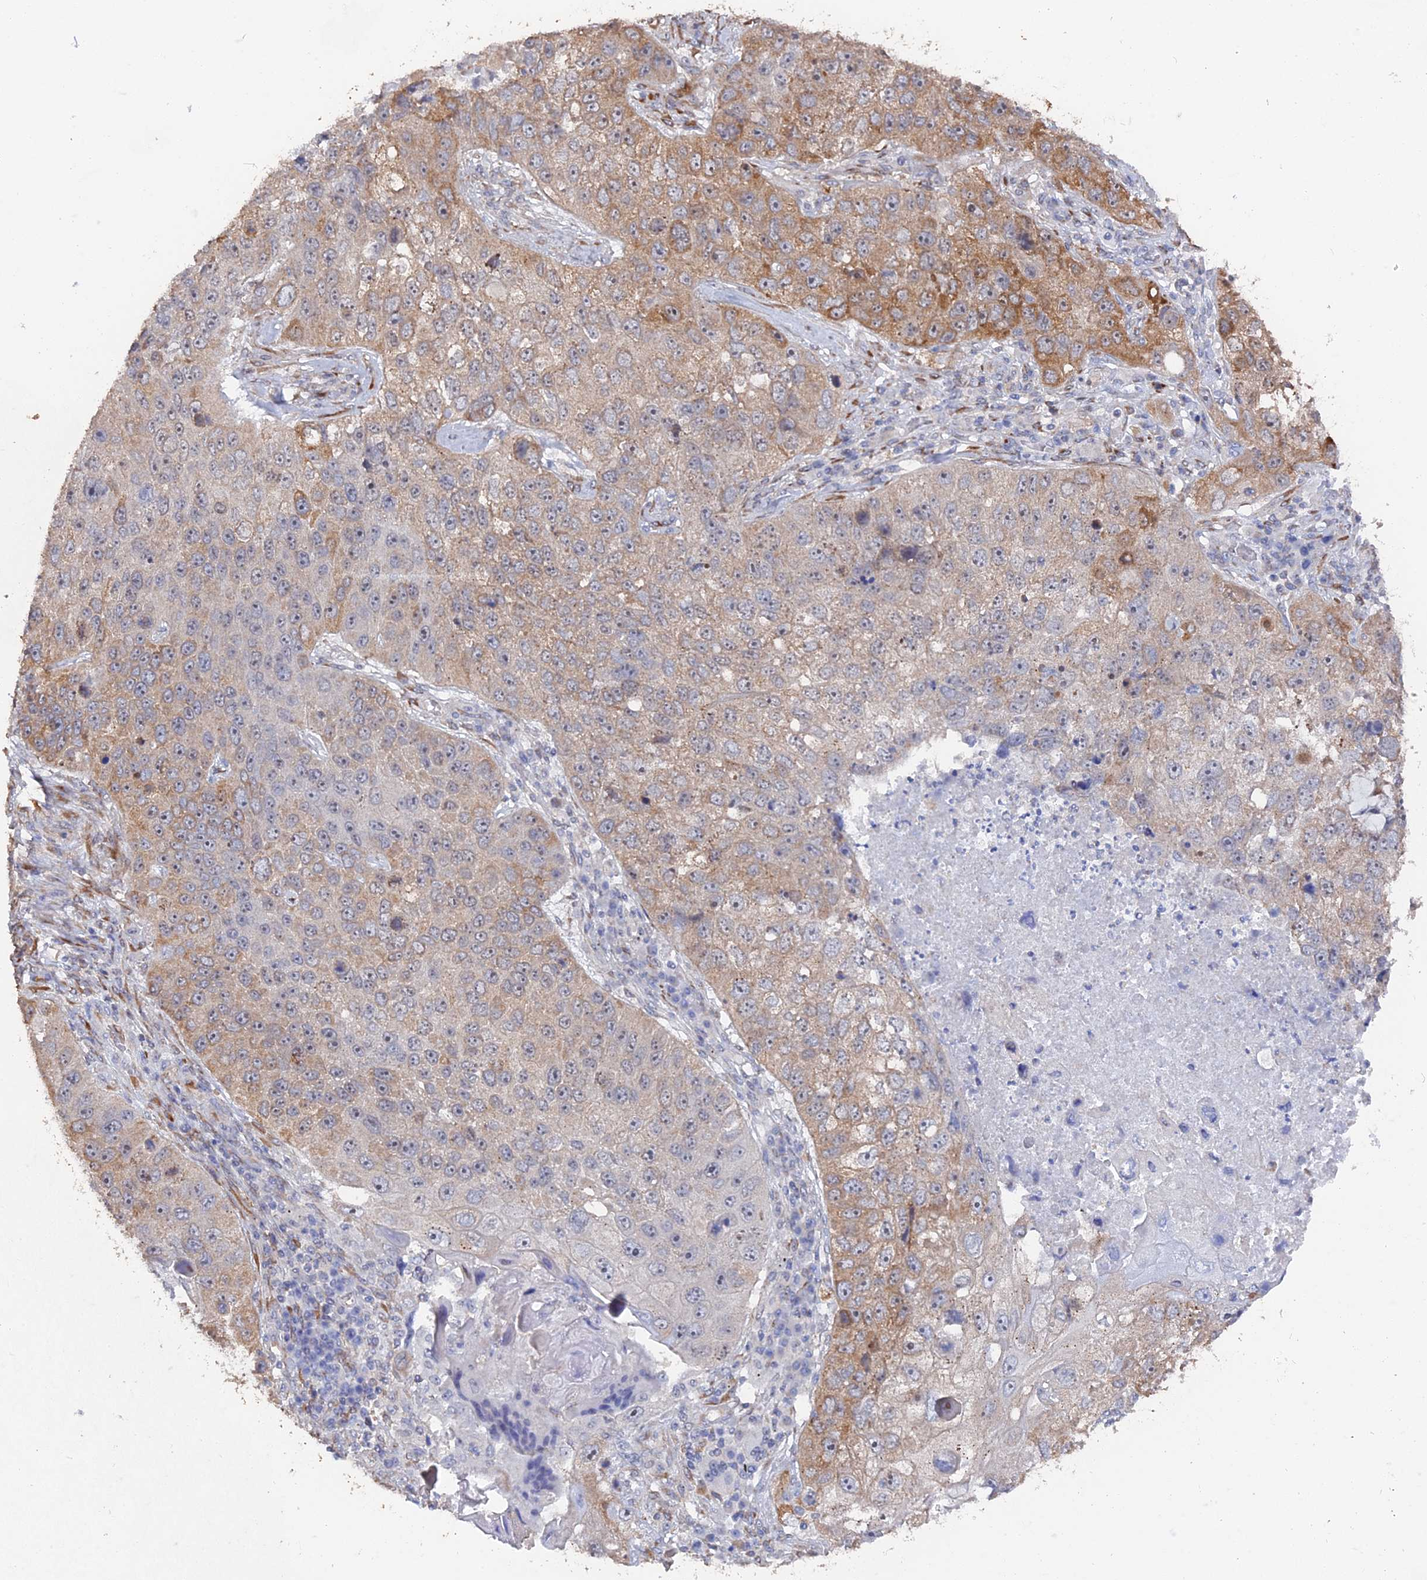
{"staining": {"intensity": "moderate", "quantity": "25%-75%", "location": "cytoplasmic/membranous"}, "tissue": "lung cancer", "cell_type": "Tumor cells", "image_type": "cancer", "snomed": [{"axis": "morphology", "description": "Squamous cell carcinoma, NOS"}, {"axis": "topography", "description": "Lung"}], "caption": "Immunohistochemical staining of lung squamous cell carcinoma demonstrates medium levels of moderate cytoplasmic/membranous protein staining in about 25%-75% of tumor cells.", "gene": "SEMG2", "patient": {"sex": "male", "age": 61}}